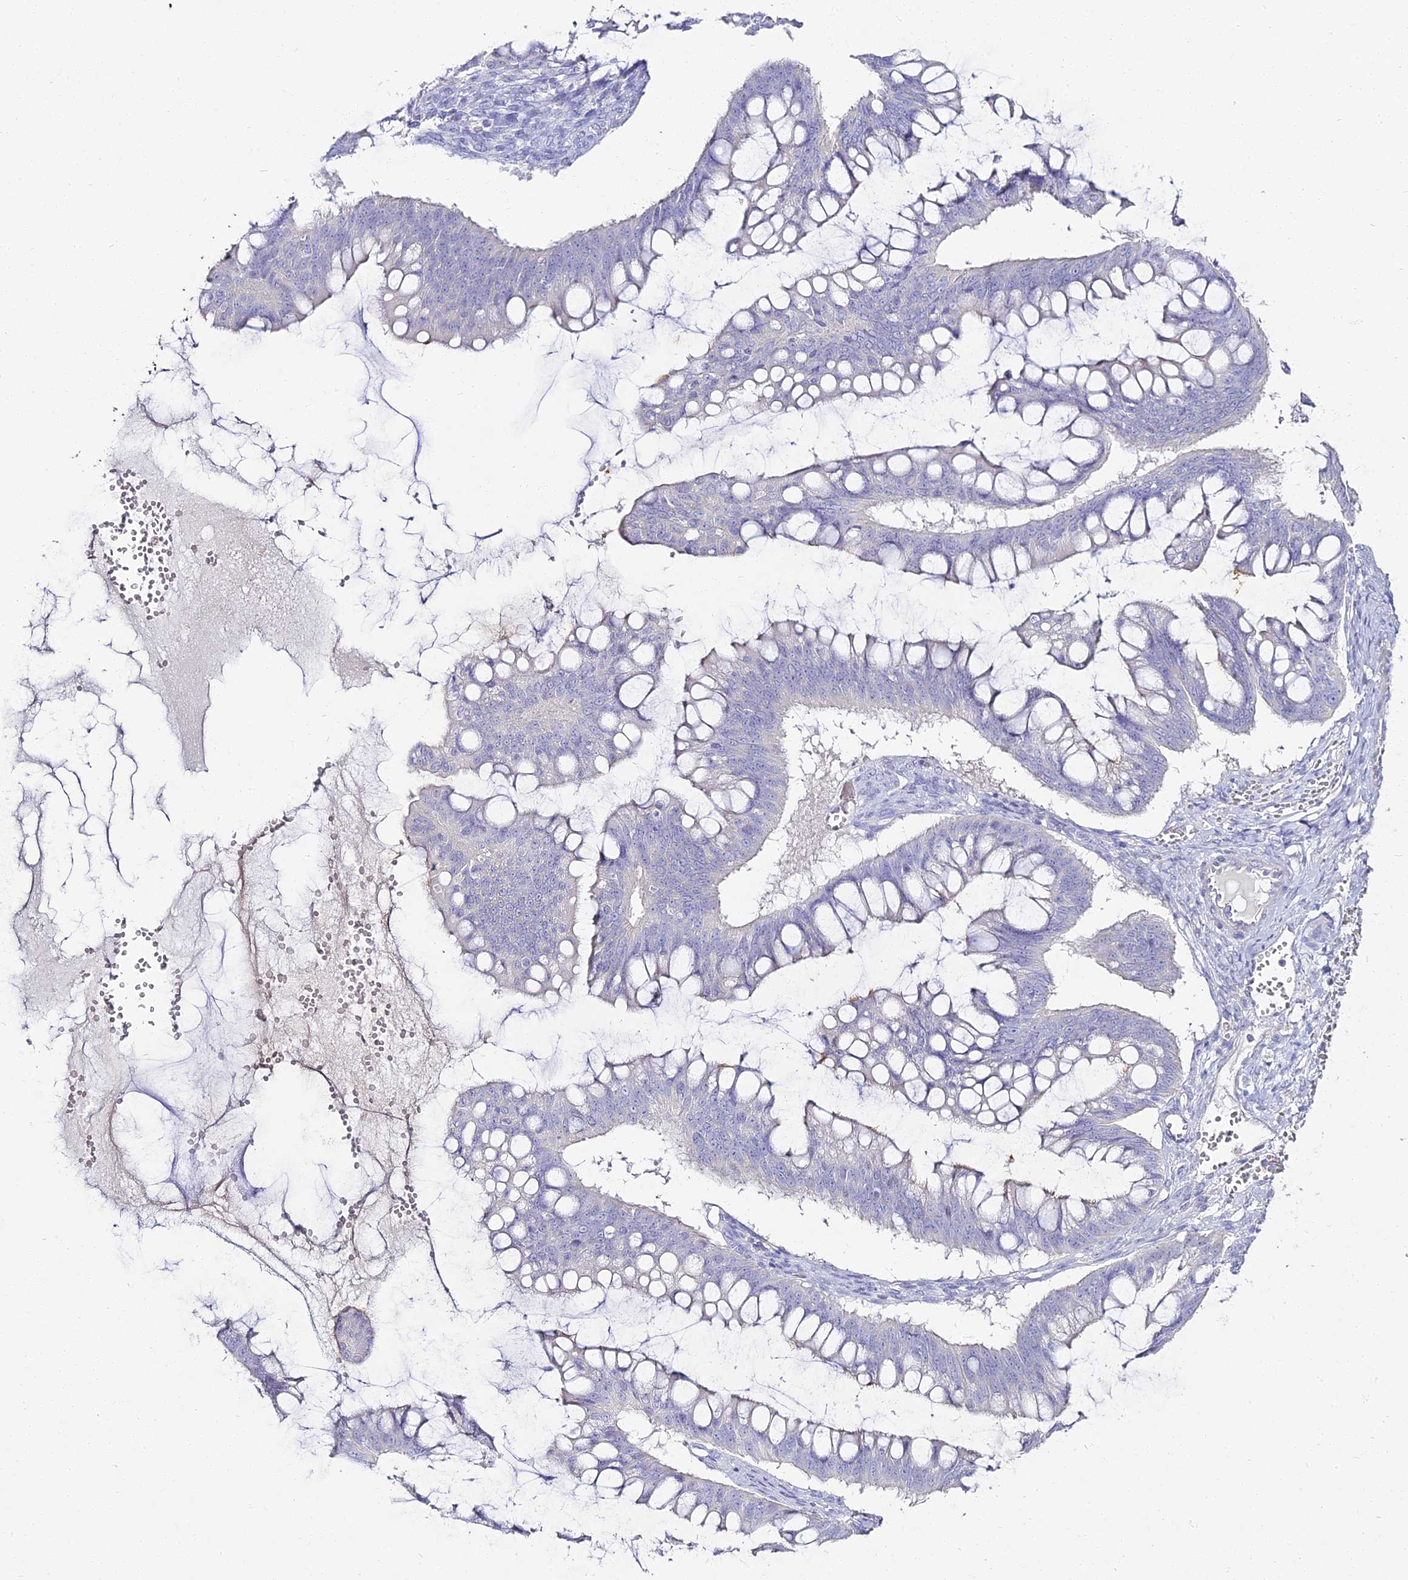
{"staining": {"intensity": "negative", "quantity": "none", "location": "none"}, "tissue": "ovarian cancer", "cell_type": "Tumor cells", "image_type": "cancer", "snomed": [{"axis": "morphology", "description": "Cystadenocarcinoma, mucinous, NOS"}, {"axis": "topography", "description": "Ovary"}], "caption": "Immunohistochemistry image of neoplastic tissue: human ovarian mucinous cystadenocarcinoma stained with DAB exhibits no significant protein positivity in tumor cells.", "gene": "ALPG", "patient": {"sex": "female", "age": 73}}